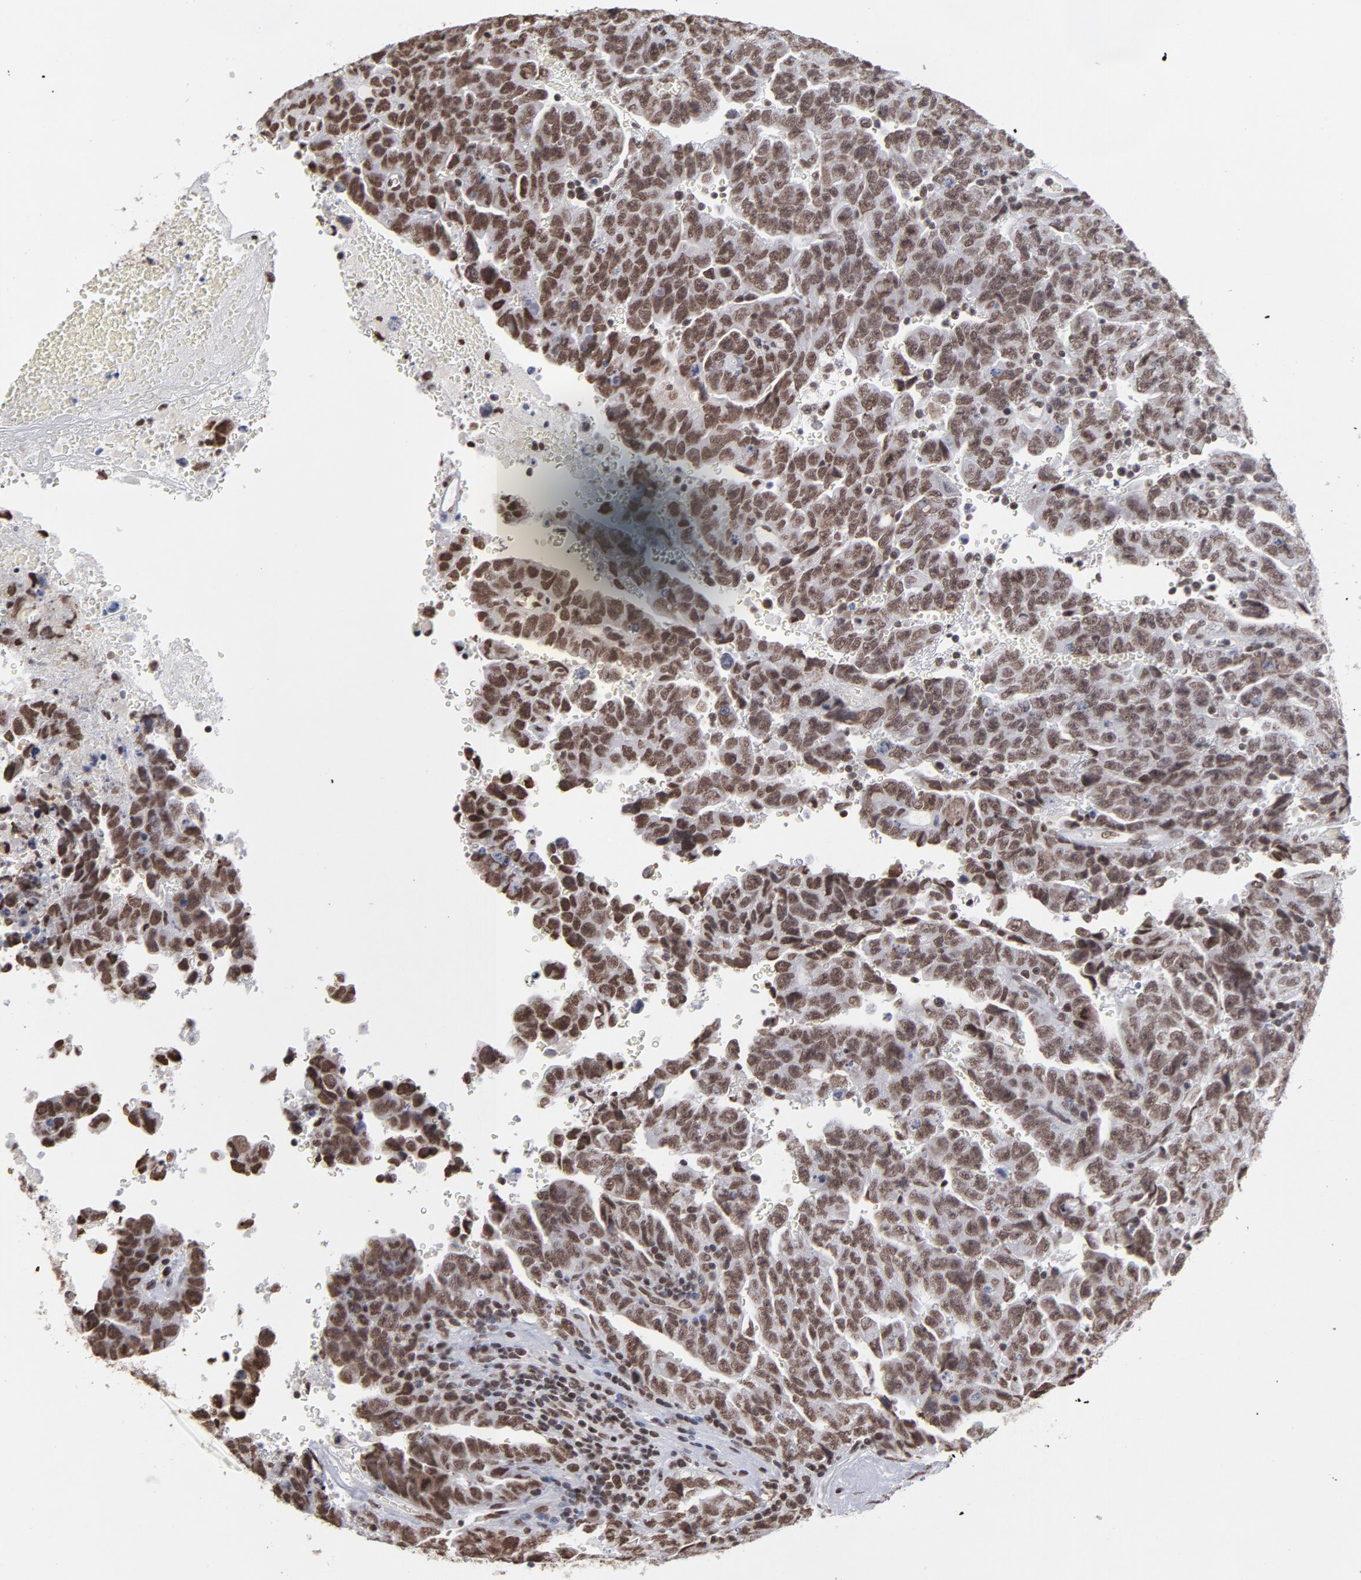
{"staining": {"intensity": "strong", "quantity": ">75%", "location": "nuclear"}, "tissue": "testis cancer", "cell_type": "Tumor cells", "image_type": "cancer", "snomed": [{"axis": "morphology", "description": "Carcinoma, Embryonal, NOS"}, {"axis": "topography", "description": "Testis"}], "caption": "Tumor cells display strong nuclear expression in approximately >75% of cells in testis embryonal carcinoma.", "gene": "ZNF3", "patient": {"sex": "male", "age": 28}}